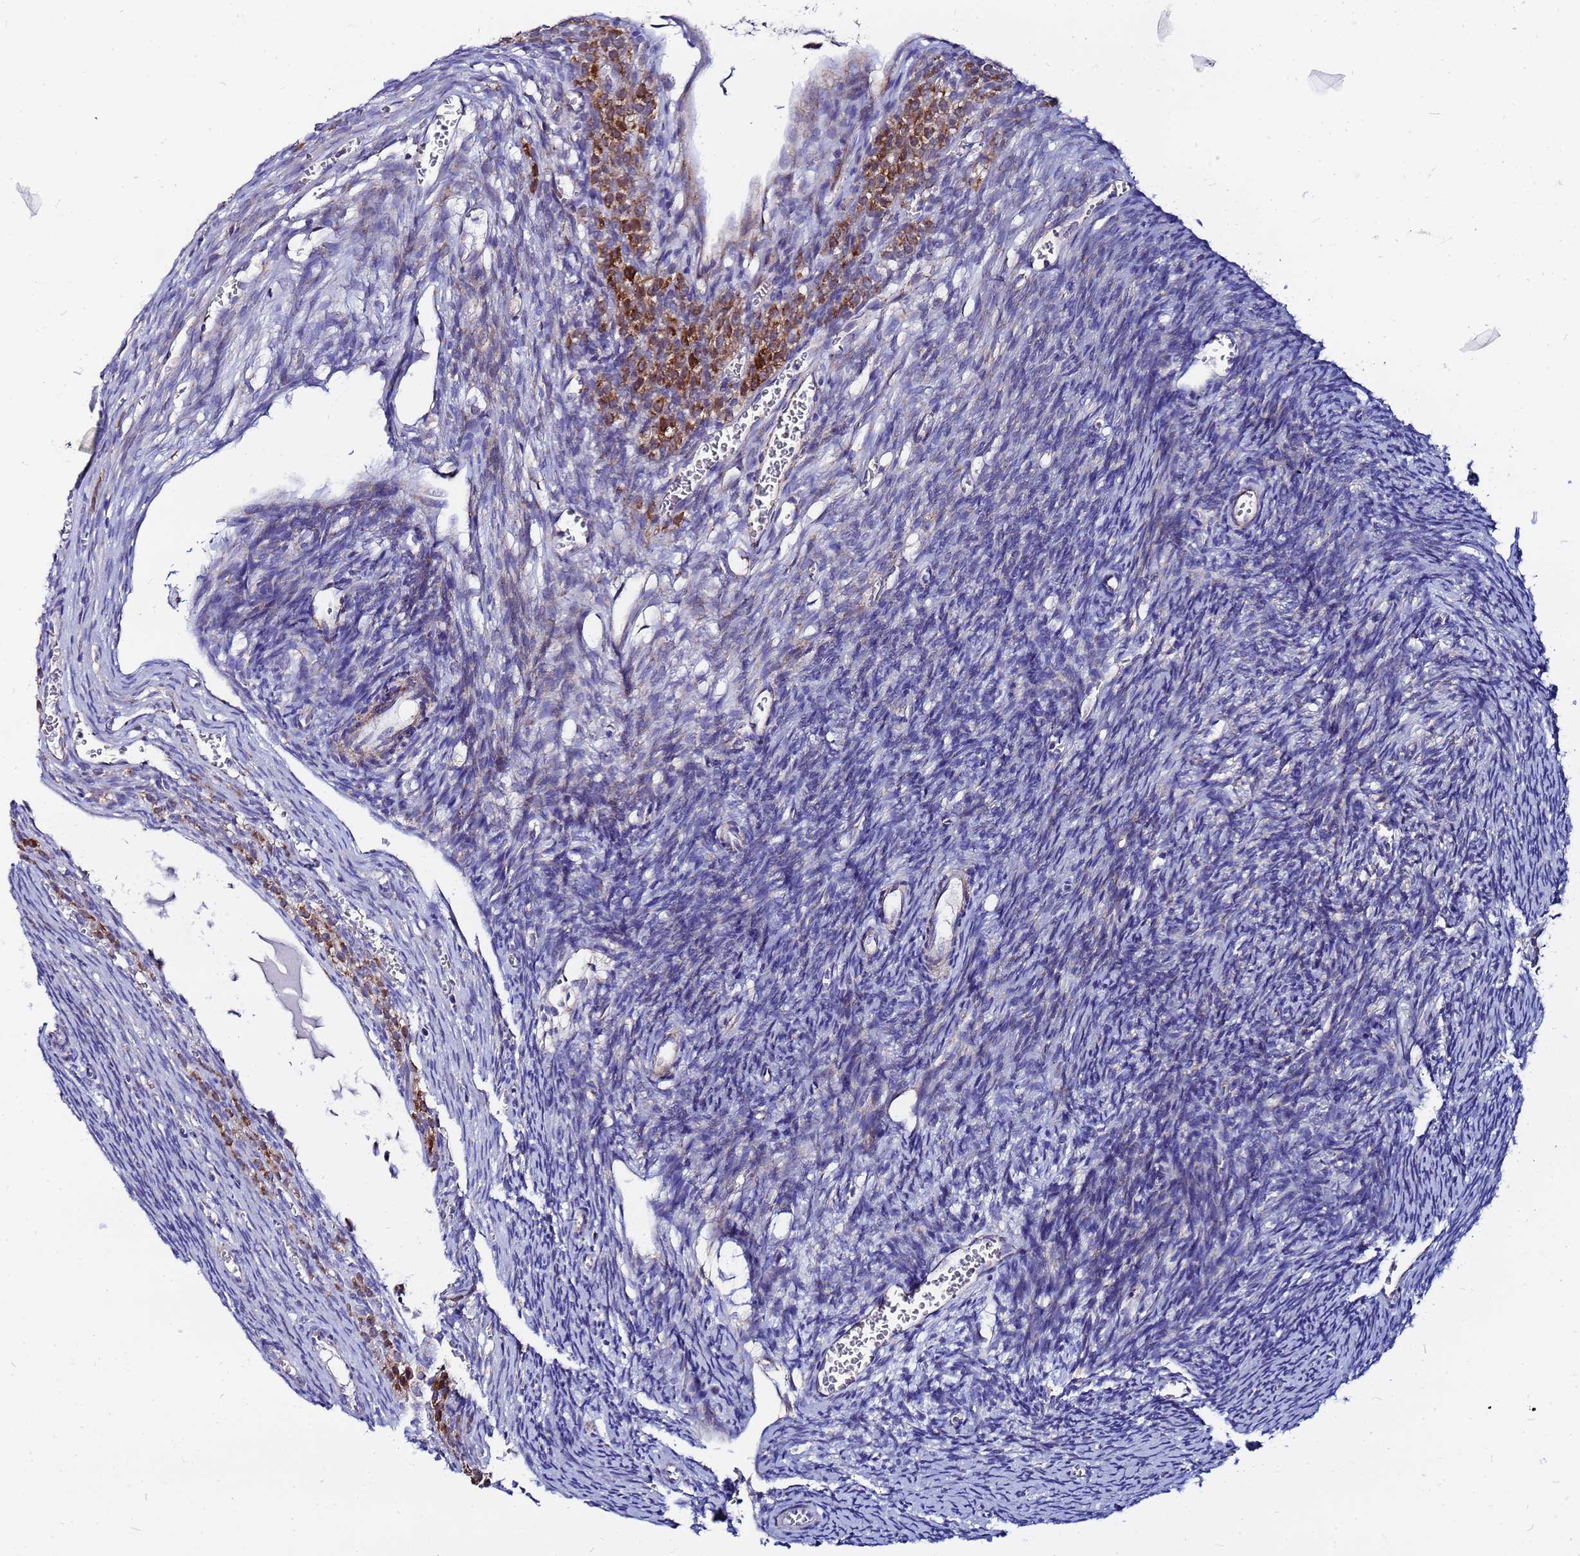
{"staining": {"intensity": "negative", "quantity": "none", "location": "none"}, "tissue": "ovary", "cell_type": "Ovarian stroma cells", "image_type": "normal", "snomed": [{"axis": "morphology", "description": "Normal tissue, NOS"}, {"axis": "topography", "description": "Ovary"}], "caption": "Immunohistochemical staining of unremarkable human ovary demonstrates no significant positivity in ovarian stroma cells.", "gene": "FAHD2A", "patient": {"sex": "female", "age": 39}}